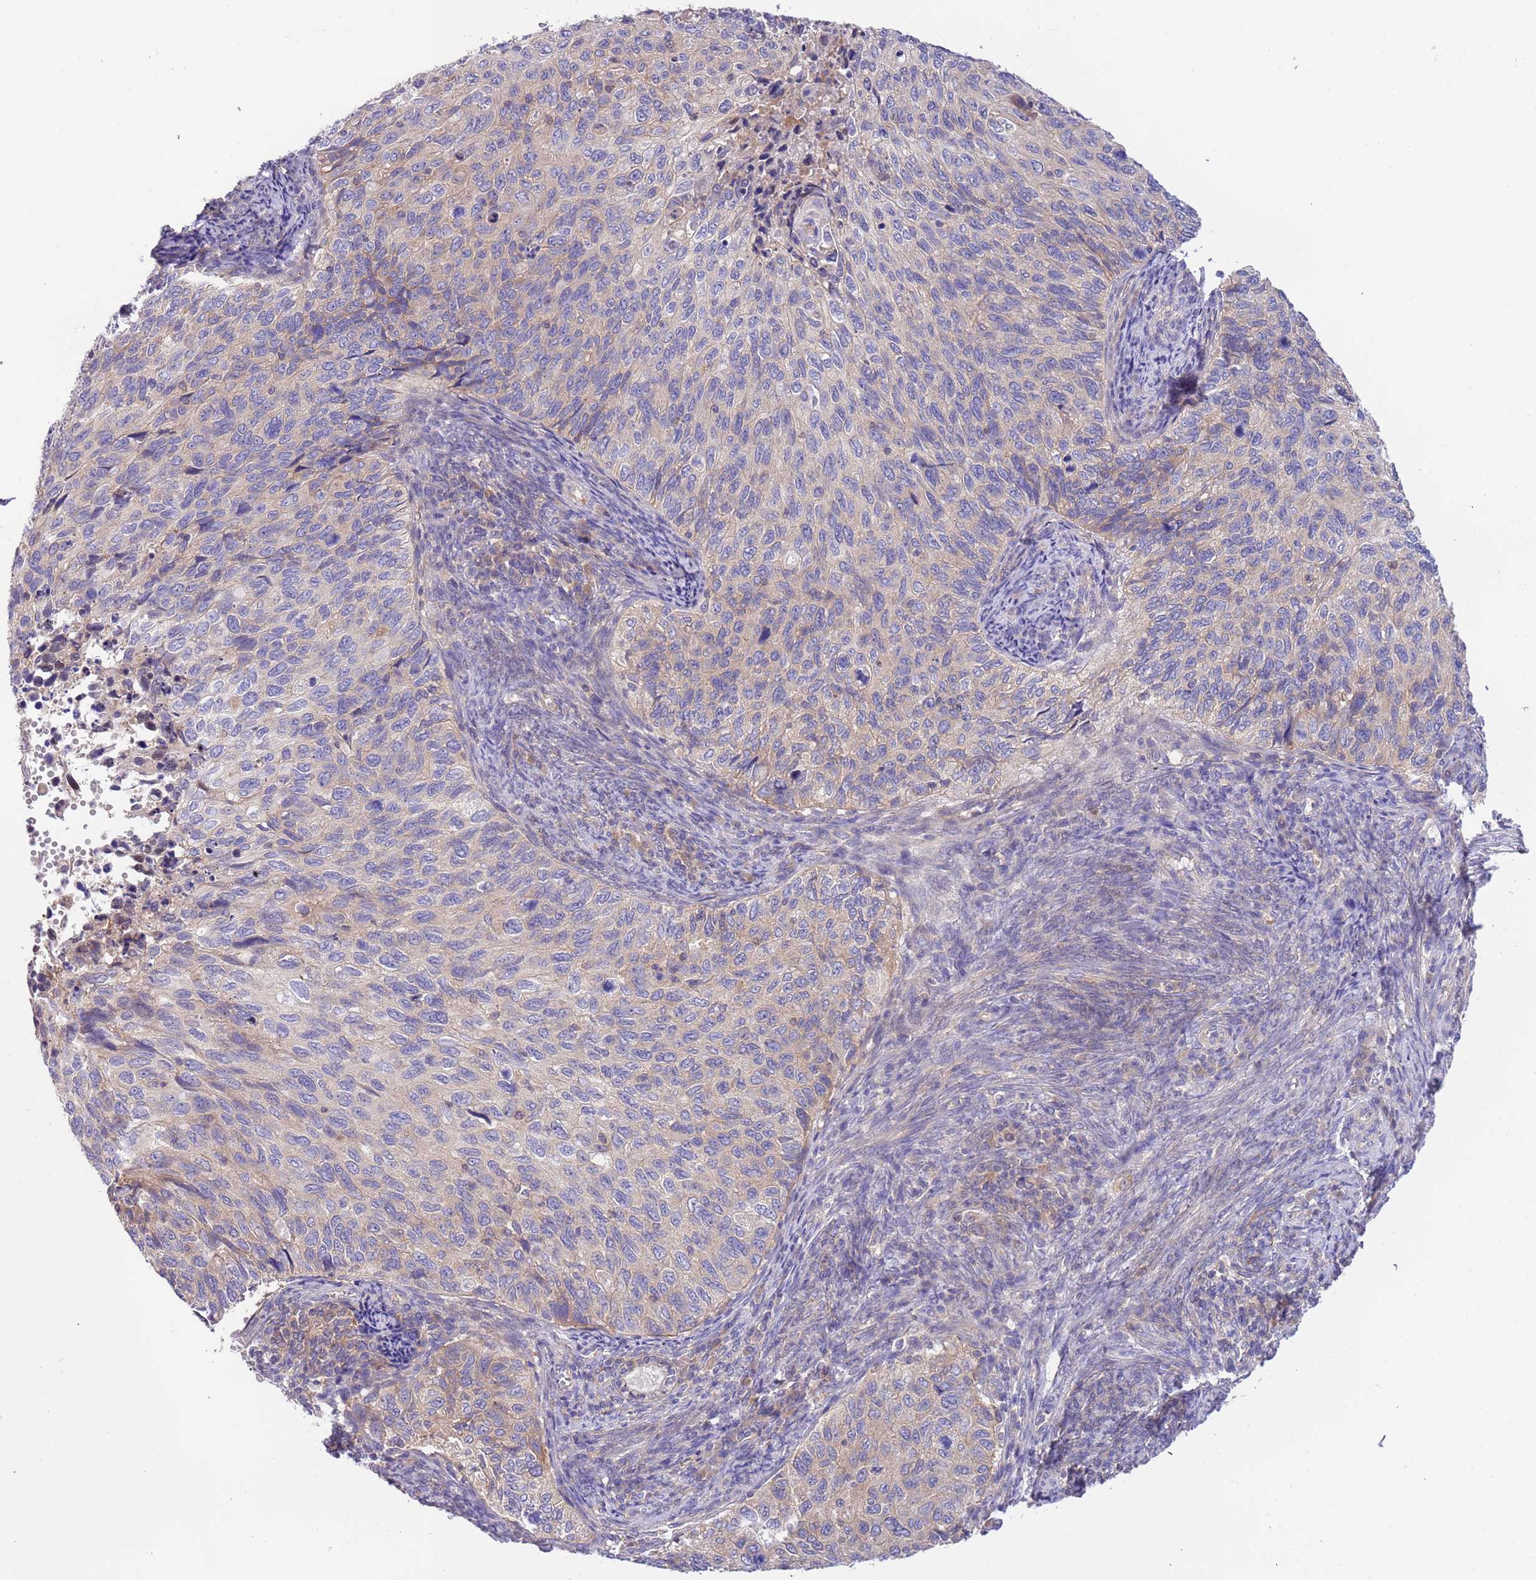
{"staining": {"intensity": "weak", "quantity": "<25%", "location": "cytoplasmic/membranous"}, "tissue": "cervical cancer", "cell_type": "Tumor cells", "image_type": "cancer", "snomed": [{"axis": "morphology", "description": "Squamous cell carcinoma, NOS"}, {"axis": "topography", "description": "Cervix"}], "caption": "Tumor cells show no significant staining in cervical cancer (squamous cell carcinoma).", "gene": "STIP1", "patient": {"sex": "female", "age": 70}}